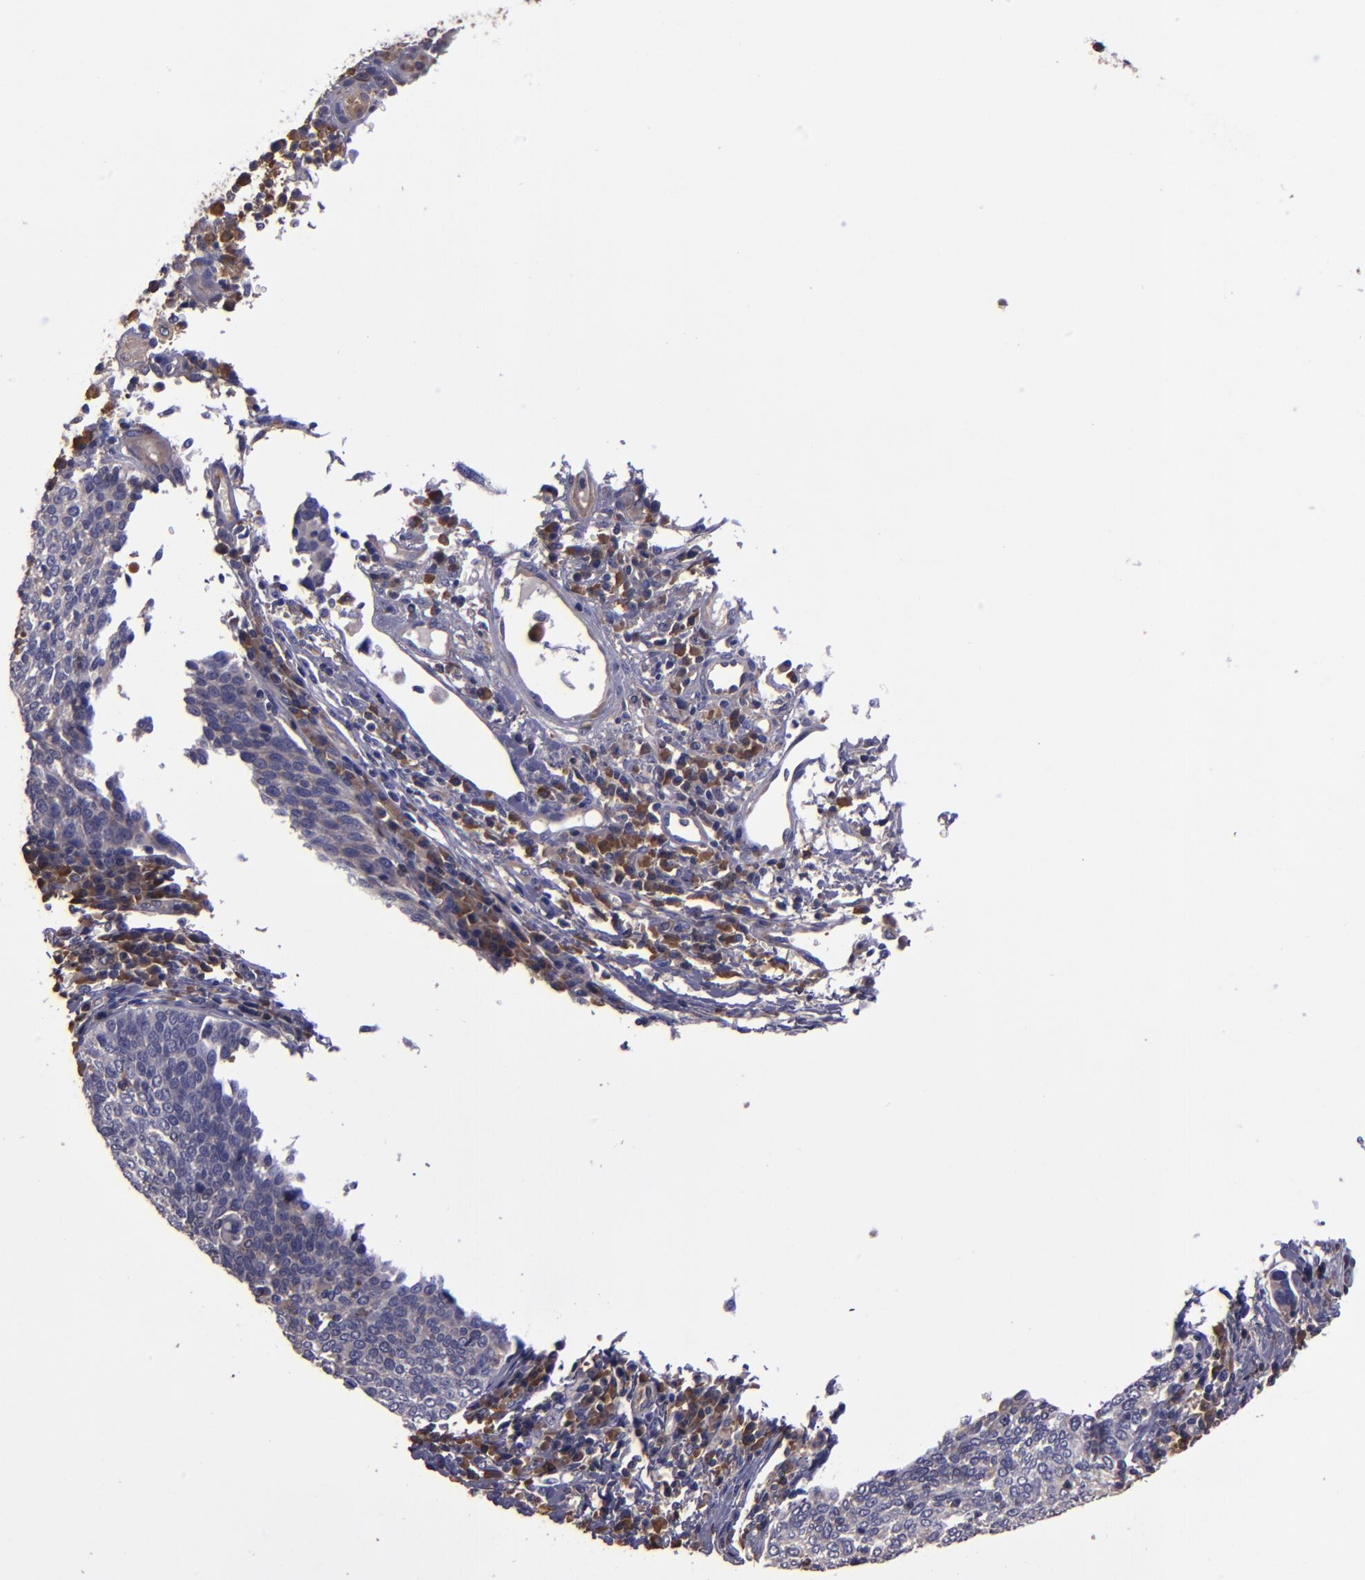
{"staining": {"intensity": "weak", "quantity": "25%-75%", "location": "cytoplasmic/membranous"}, "tissue": "cervical cancer", "cell_type": "Tumor cells", "image_type": "cancer", "snomed": [{"axis": "morphology", "description": "Squamous cell carcinoma, NOS"}, {"axis": "topography", "description": "Cervix"}], "caption": "Brown immunohistochemical staining in cervical cancer (squamous cell carcinoma) exhibits weak cytoplasmic/membranous staining in approximately 25%-75% of tumor cells.", "gene": "CARS1", "patient": {"sex": "female", "age": 40}}